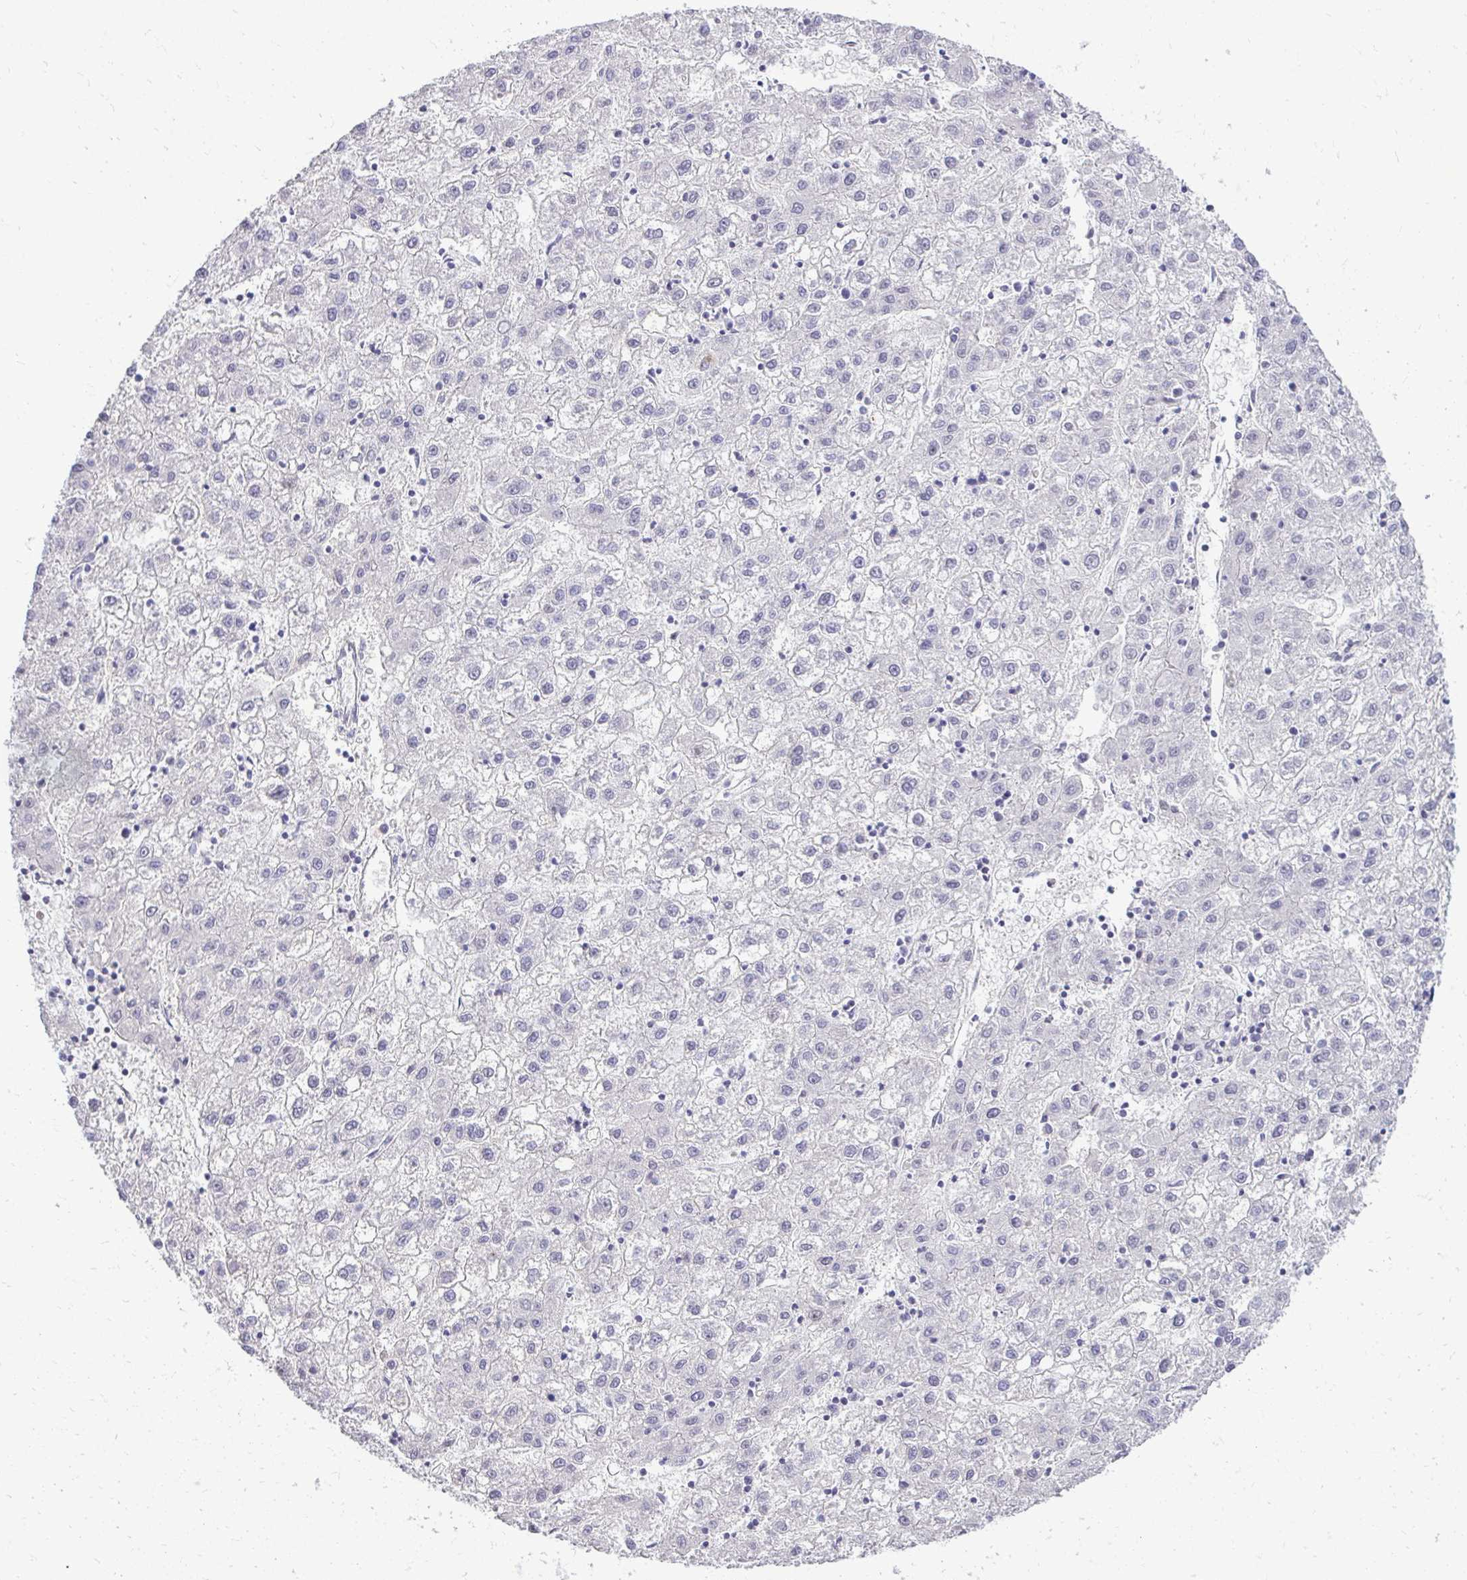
{"staining": {"intensity": "negative", "quantity": "none", "location": "none"}, "tissue": "liver cancer", "cell_type": "Tumor cells", "image_type": "cancer", "snomed": [{"axis": "morphology", "description": "Carcinoma, Hepatocellular, NOS"}, {"axis": "topography", "description": "Liver"}], "caption": "An image of human liver cancer is negative for staining in tumor cells. (DAB immunohistochemistry (IHC) visualized using brightfield microscopy, high magnification).", "gene": "DLX4", "patient": {"sex": "male", "age": 72}}